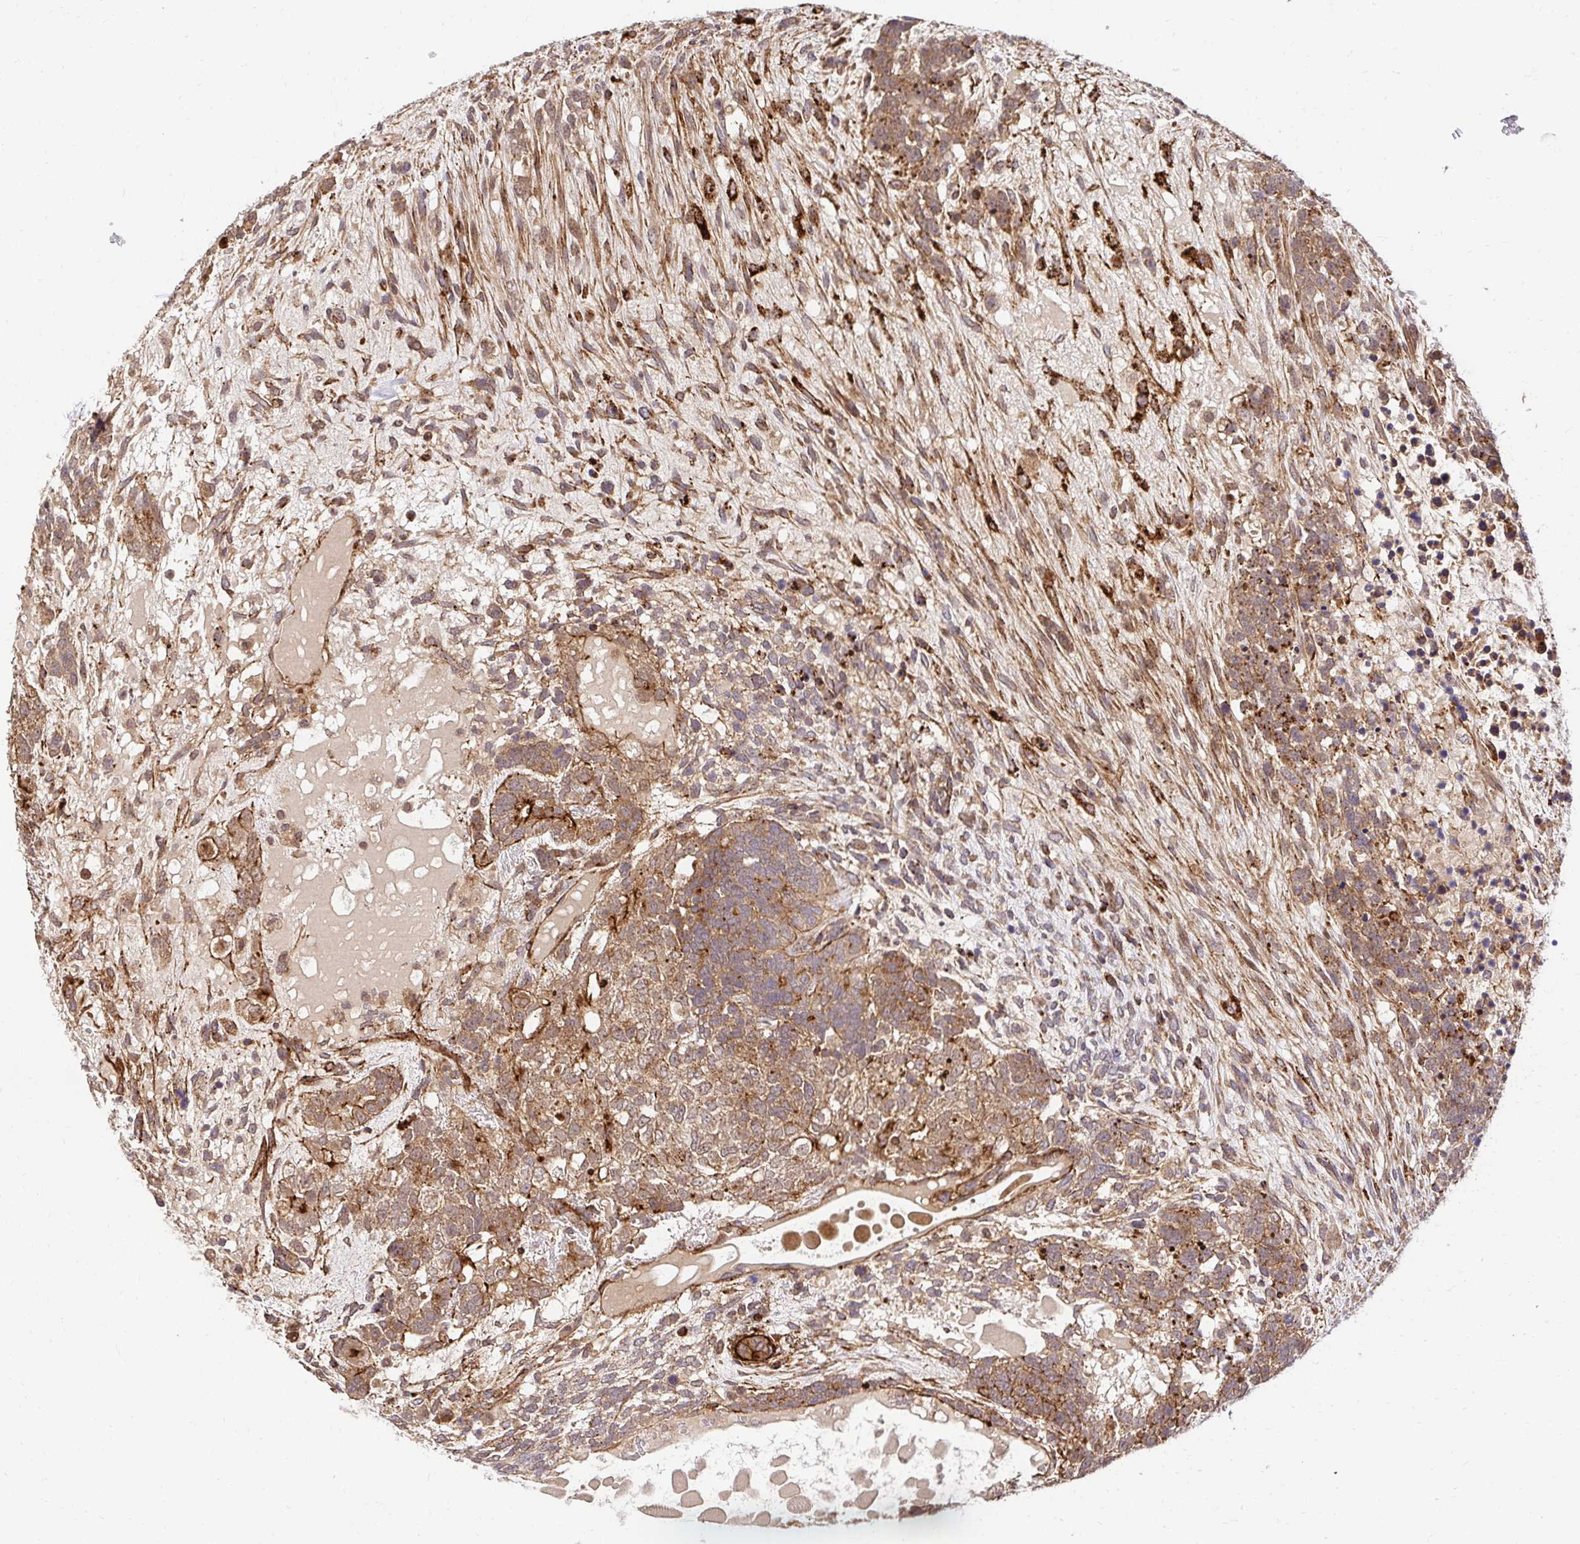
{"staining": {"intensity": "moderate", "quantity": "25%-75%", "location": "cytoplasmic/membranous"}, "tissue": "testis cancer", "cell_type": "Tumor cells", "image_type": "cancer", "snomed": [{"axis": "morphology", "description": "Carcinoma, Embryonal, NOS"}, {"axis": "topography", "description": "Testis"}], "caption": "A brown stain shows moderate cytoplasmic/membranous expression of a protein in testis embryonal carcinoma tumor cells. (Brightfield microscopy of DAB IHC at high magnification).", "gene": "PSMA4", "patient": {"sex": "male", "age": 23}}